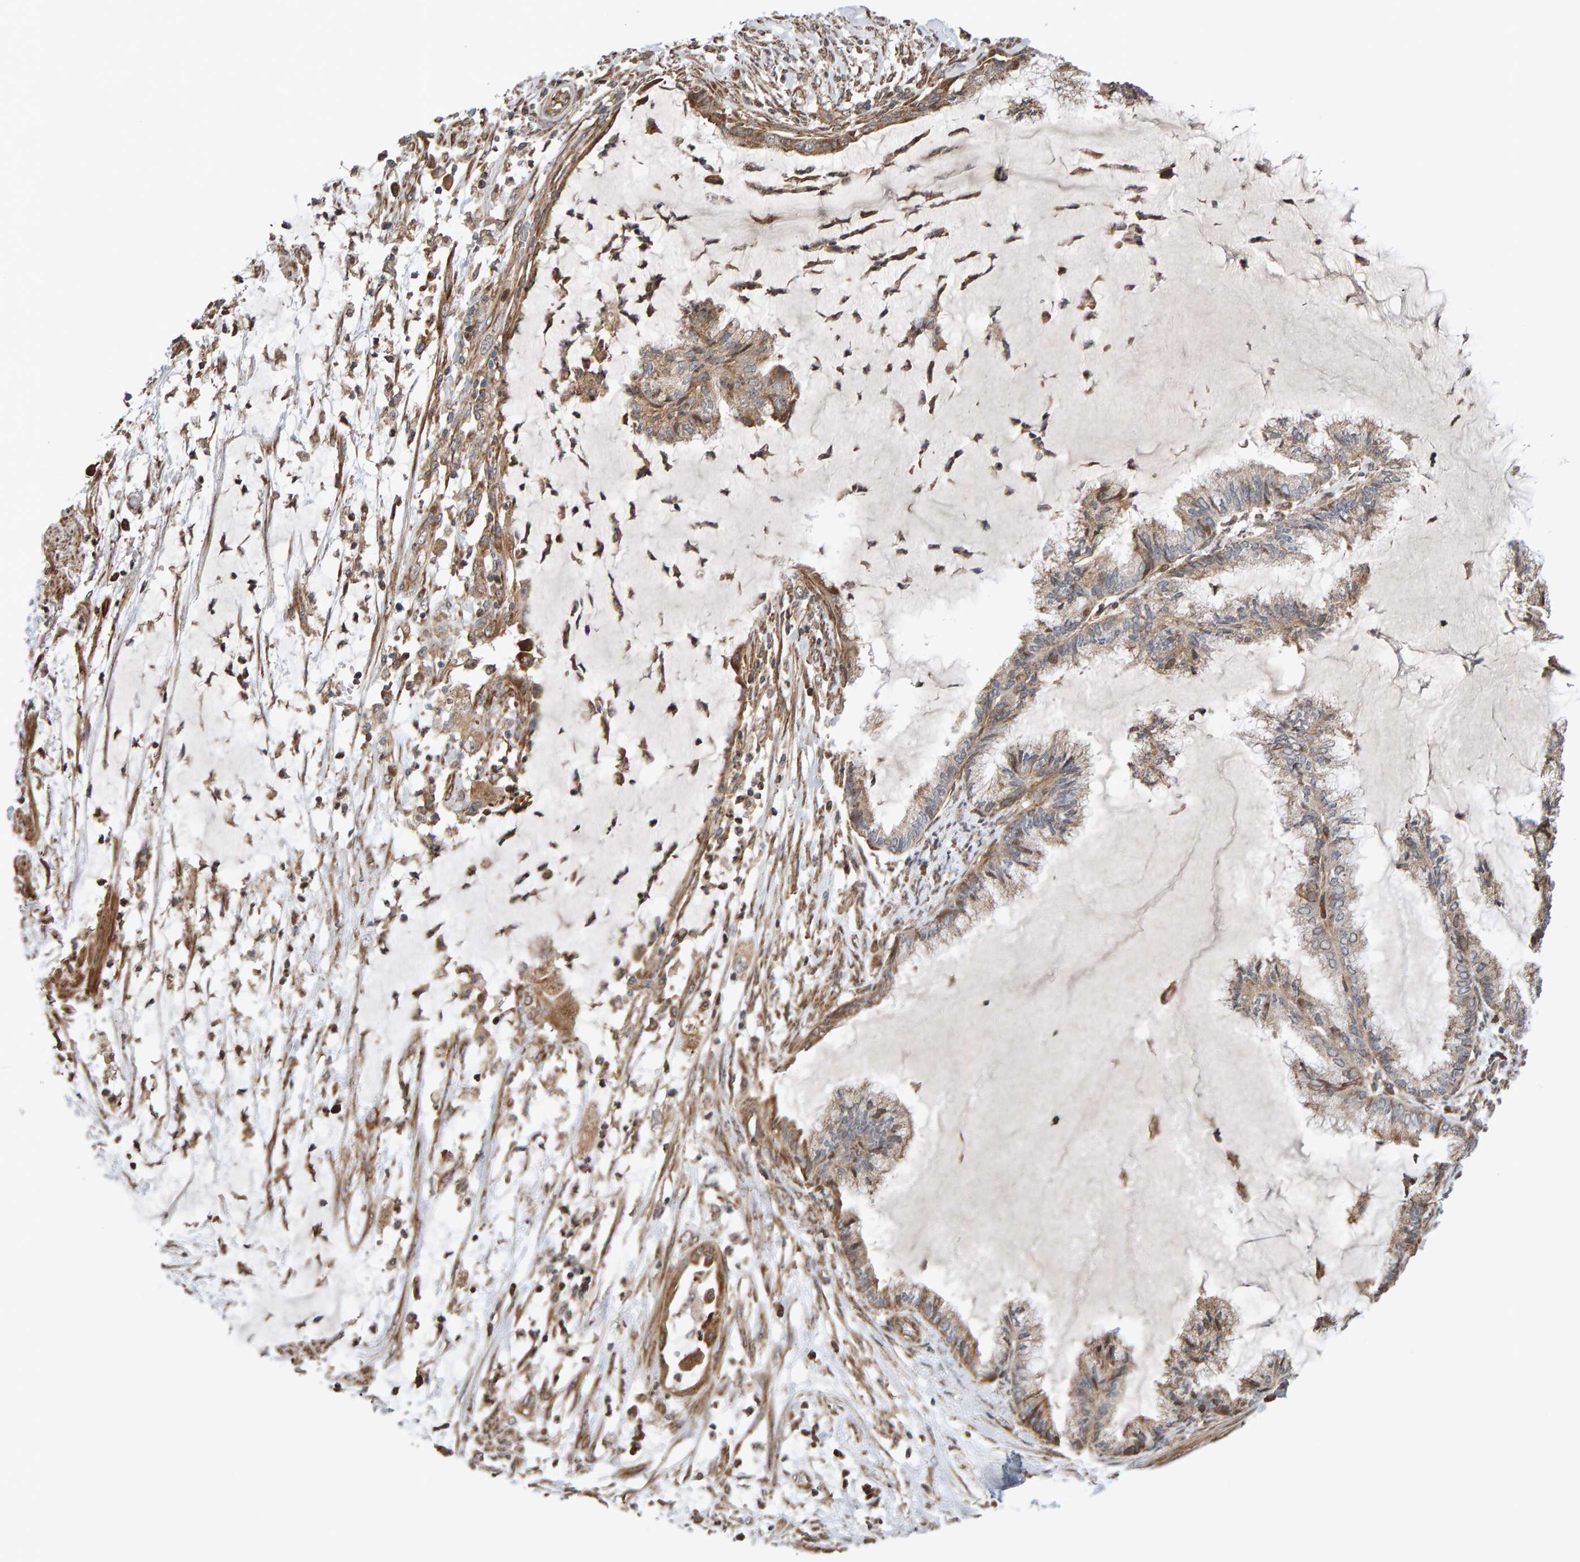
{"staining": {"intensity": "weak", "quantity": "<25%", "location": "cytoplasmic/membranous"}, "tissue": "endometrial cancer", "cell_type": "Tumor cells", "image_type": "cancer", "snomed": [{"axis": "morphology", "description": "Adenocarcinoma, NOS"}, {"axis": "topography", "description": "Endometrium"}], "caption": "Tumor cells show no significant positivity in endometrial adenocarcinoma. Nuclei are stained in blue.", "gene": "LZTS1", "patient": {"sex": "female", "age": 86}}